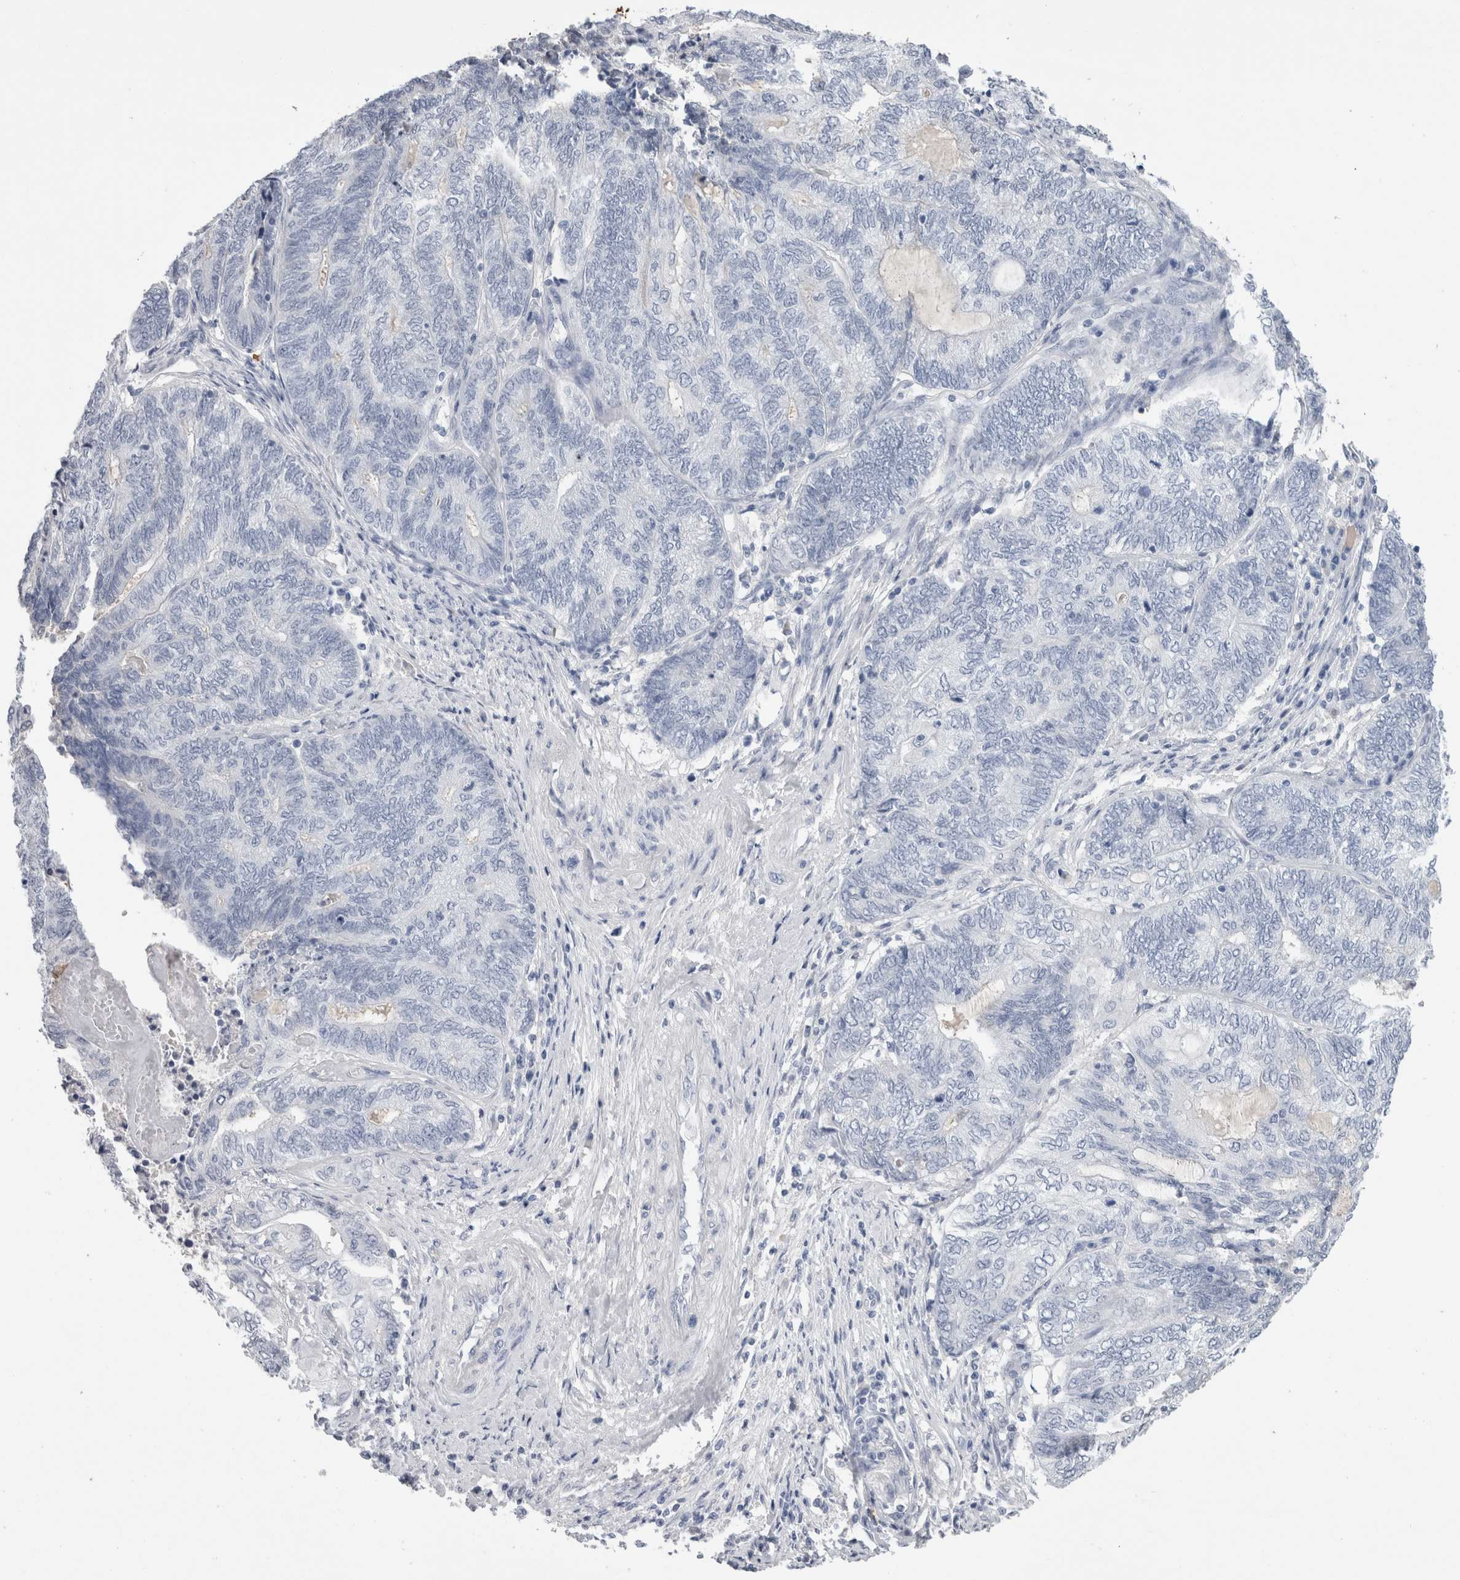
{"staining": {"intensity": "negative", "quantity": "none", "location": "none"}, "tissue": "endometrial cancer", "cell_type": "Tumor cells", "image_type": "cancer", "snomed": [{"axis": "morphology", "description": "Adenocarcinoma, NOS"}, {"axis": "topography", "description": "Uterus"}, {"axis": "topography", "description": "Endometrium"}], "caption": "Immunohistochemistry image of human endometrial cancer (adenocarcinoma) stained for a protein (brown), which displays no staining in tumor cells. Brightfield microscopy of immunohistochemistry stained with DAB (brown) and hematoxylin (blue), captured at high magnification.", "gene": "S100A12", "patient": {"sex": "female", "age": 70}}